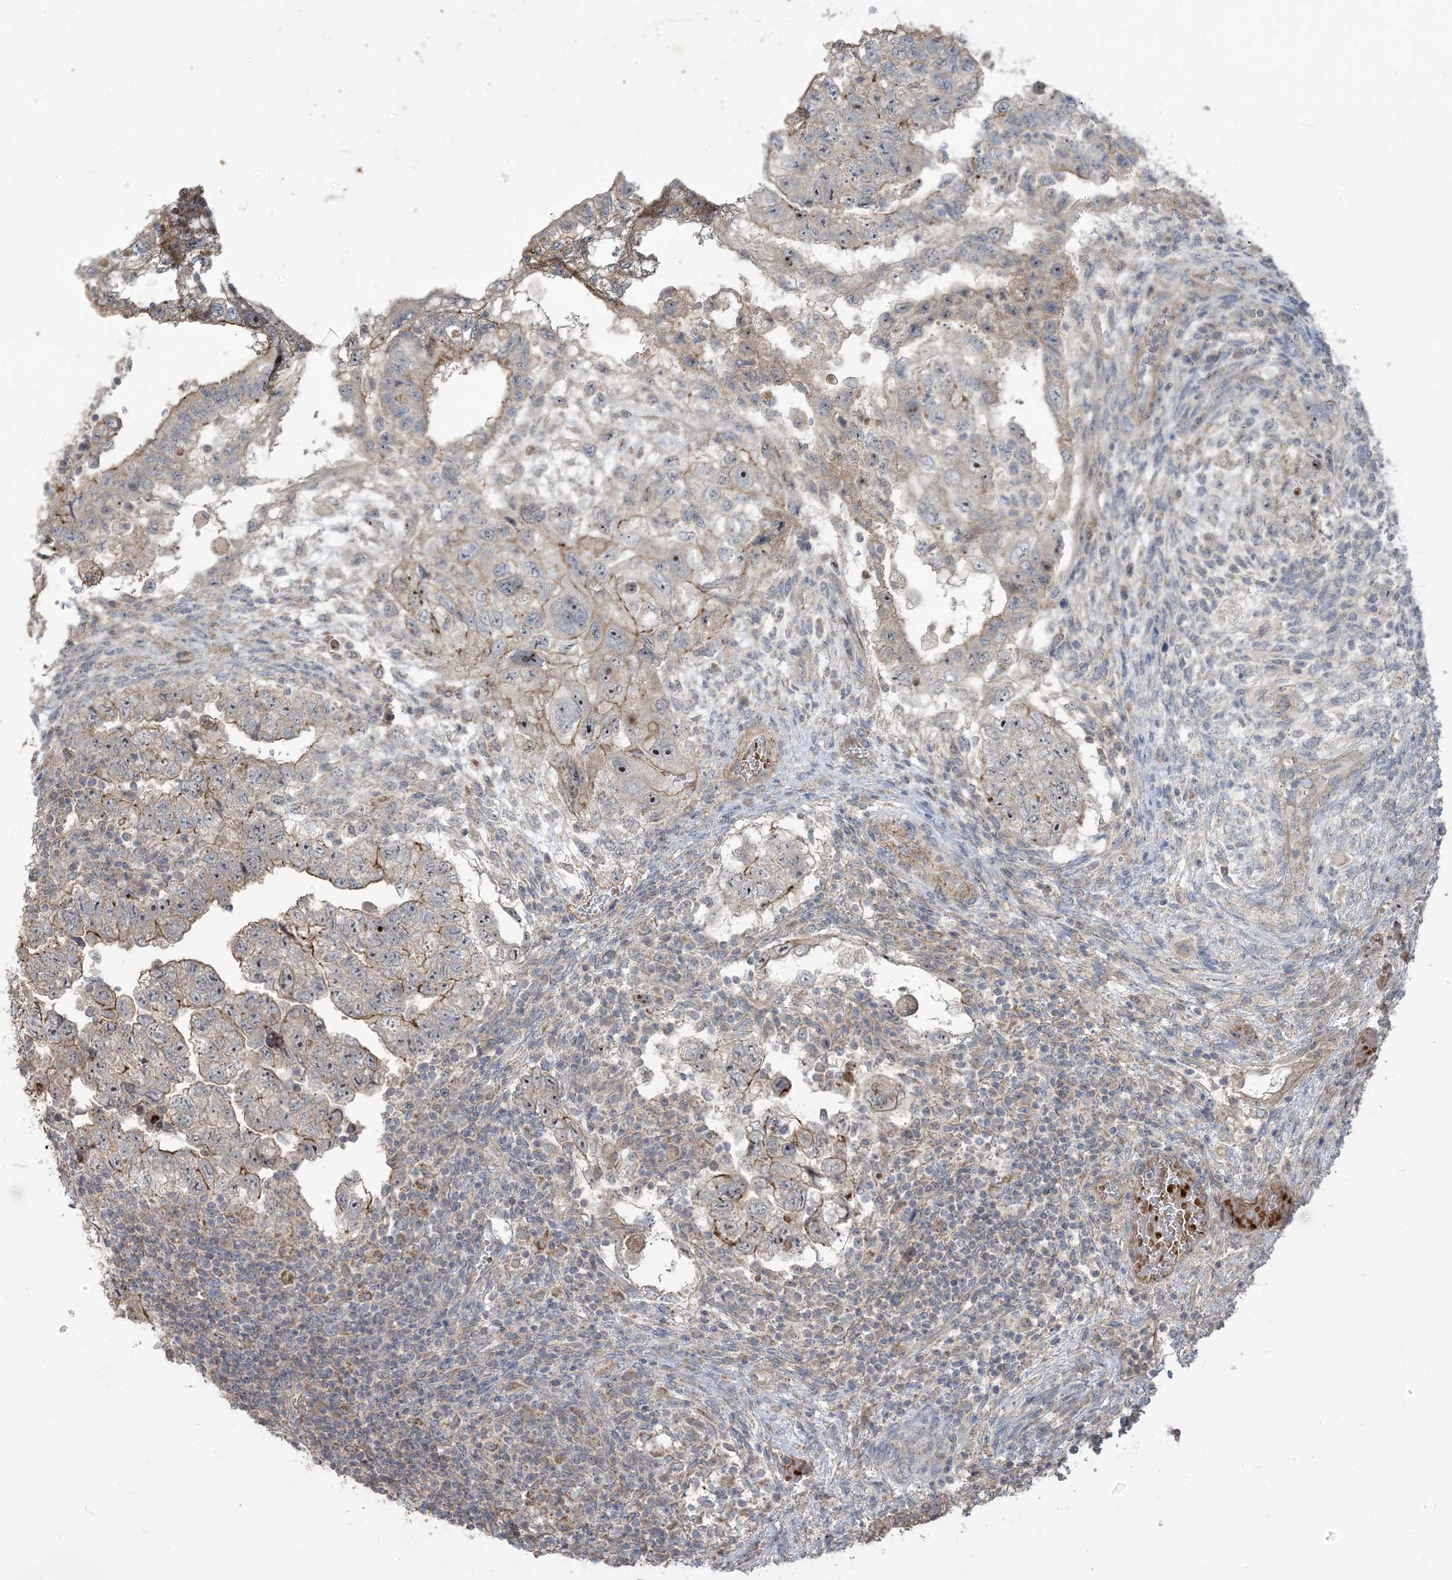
{"staining": {"intensity": "strong", "quantity": "<25%", "location": "nuclear"}, "tissue": "testis cancer", "cell_type": "Tumor cells", "image_type": "cancer", "snomed": [{"axis": "morphology", "description": "Carcinoma, Embryonal, NOS"}, {"axis": "topography", "description": "Testis"}], "caption": "This micrograph demonstrates immunohistochemistry staining of testis embryonal carcinoma, with medium strong nuclear expression in about <25% of tumor cells.", "gene": "KLHL18", "patient": {"sex": "male", "age": 36}}